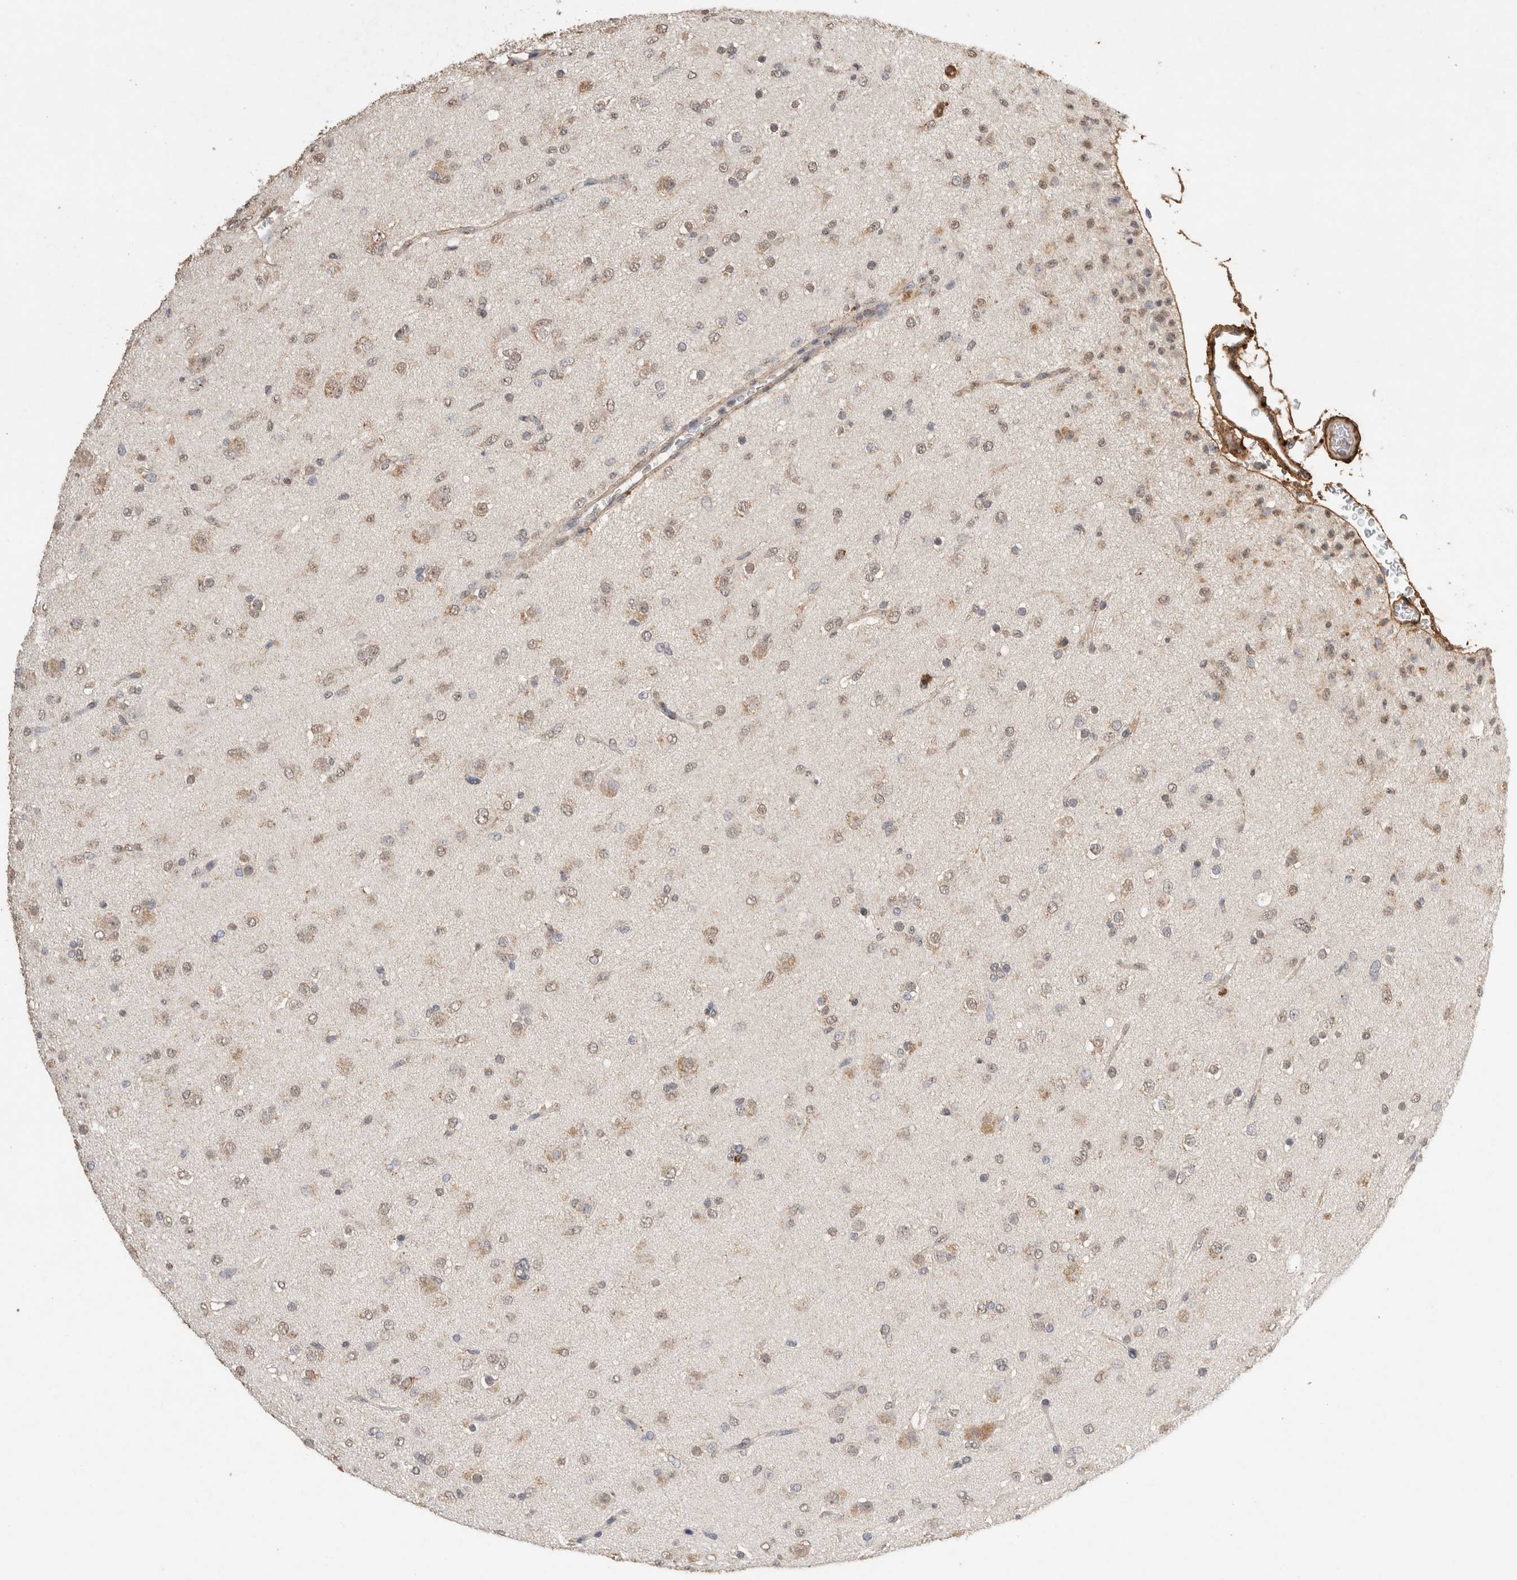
{"staining": {"intensity": "weak", "quantity": "25%-75%", "location": "cytoplasmic/membranous,nuclear"}, "tissue": "glioma", "cell_type": "Tumor cells", "image_type": "cancer", "snomed": [{"axis": "morphology", "description": "Glioma, malignant, Low grade"}, {"axis": "topography", "description": "Brain"}], "caption": "The micrograph shows staining of glioma, revealing weak cytoplasmic/membranous and nuclear protein staining (brown color) within tumor cells.", "gene": "C1QTNF5", "patient": {"sex": "male", "age": 65}}